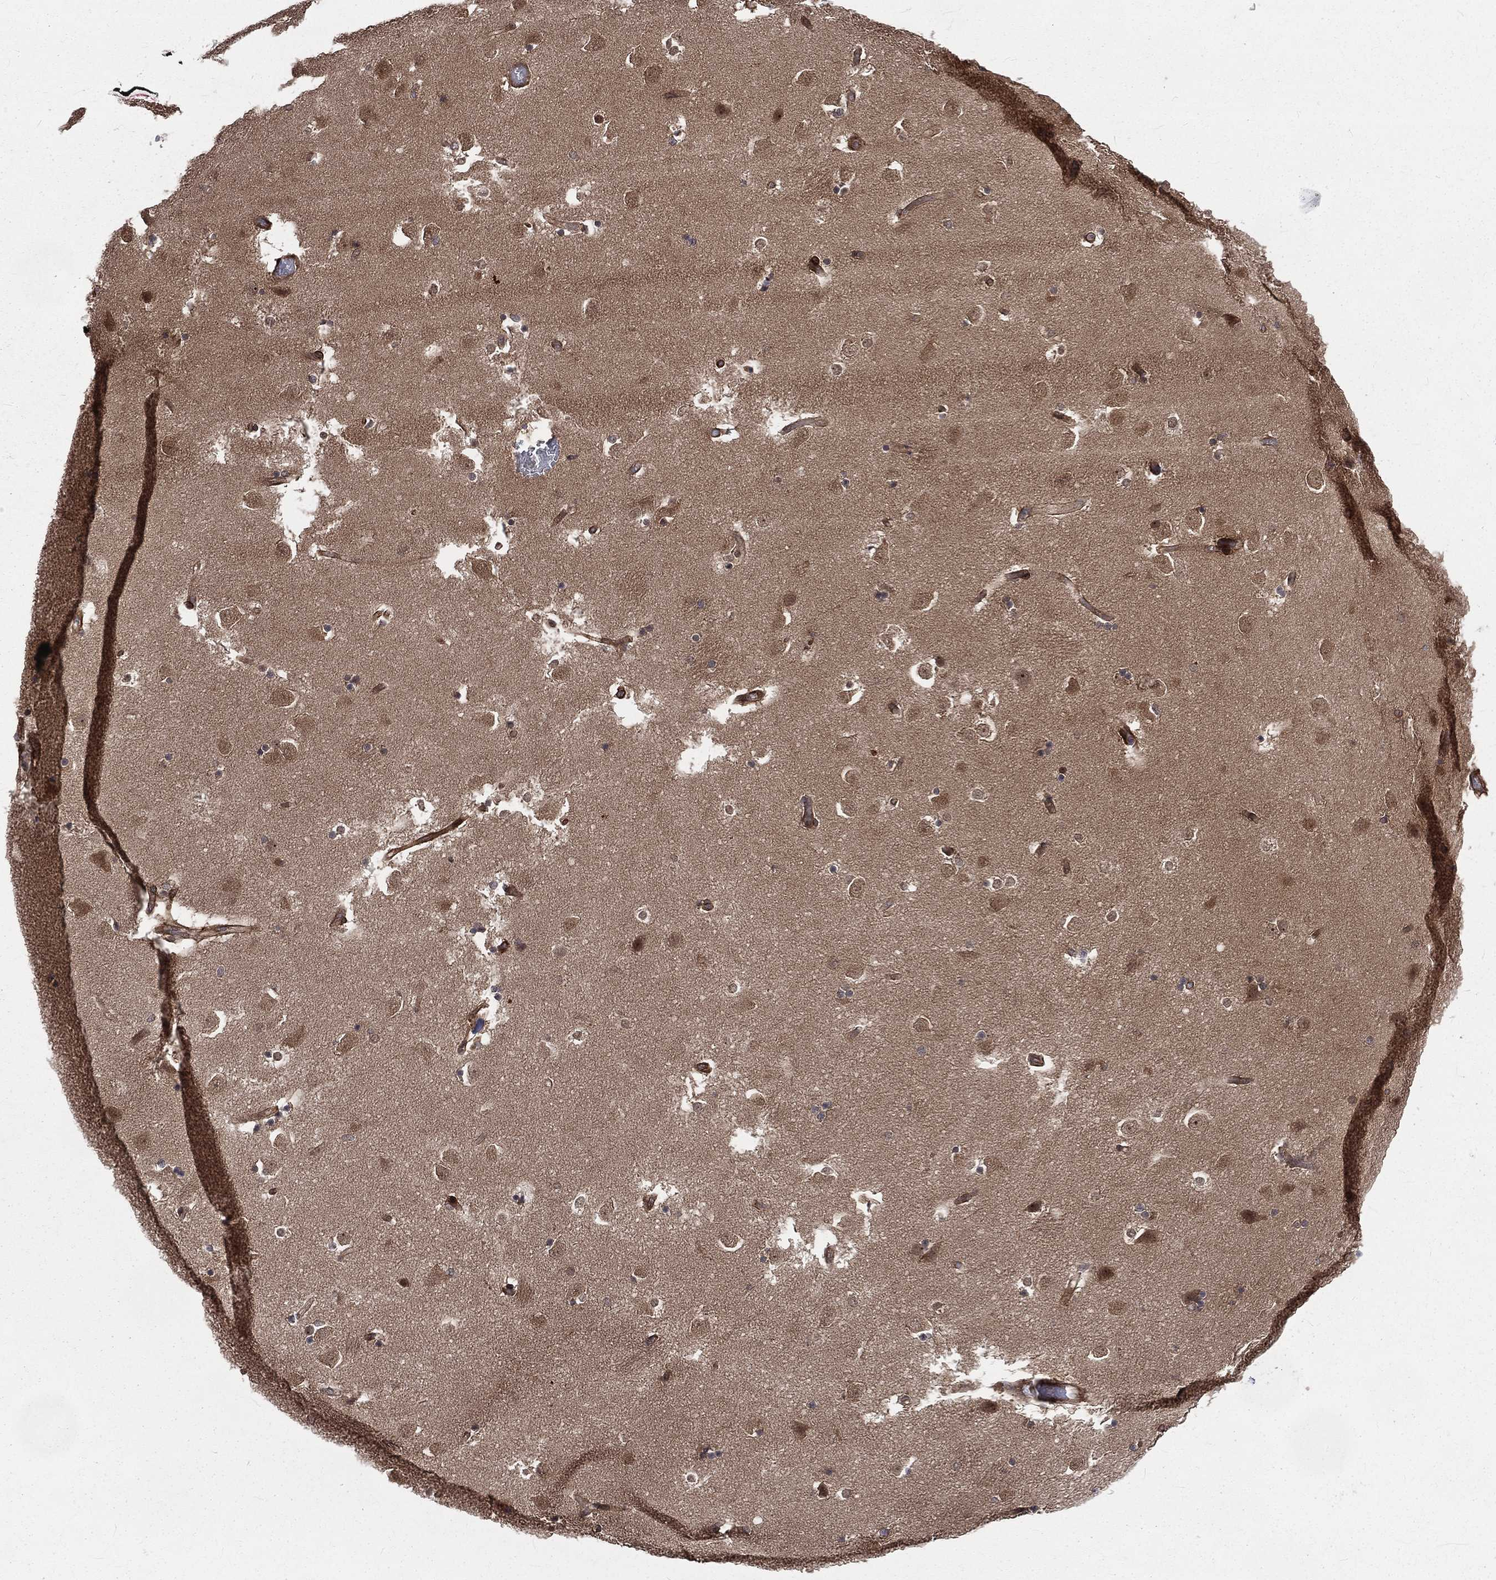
{"staining": {"intensity": "negative", "quantity": "none", "location": "none"}, "tissue": "caudate", "cell_type": "Glial cells", "image_type": "normal", "snomed": [{"axis": "morphology", "description": "Normal tissue, NOS"}, {"axis": "topography", "description": "Lateral ventricle wall"}], "caption": "IHC of unremarkable human caudate demonstrates no positivity in glial cells. Brightfield microscopy of immunohistochemistry stained with DAB (3,3'-diaminobenzidine) (brown) and hematoxylin (blue), captured at high magnification.", "gene": "ARL3", "patient": {"sex": "male", "age": 51}}